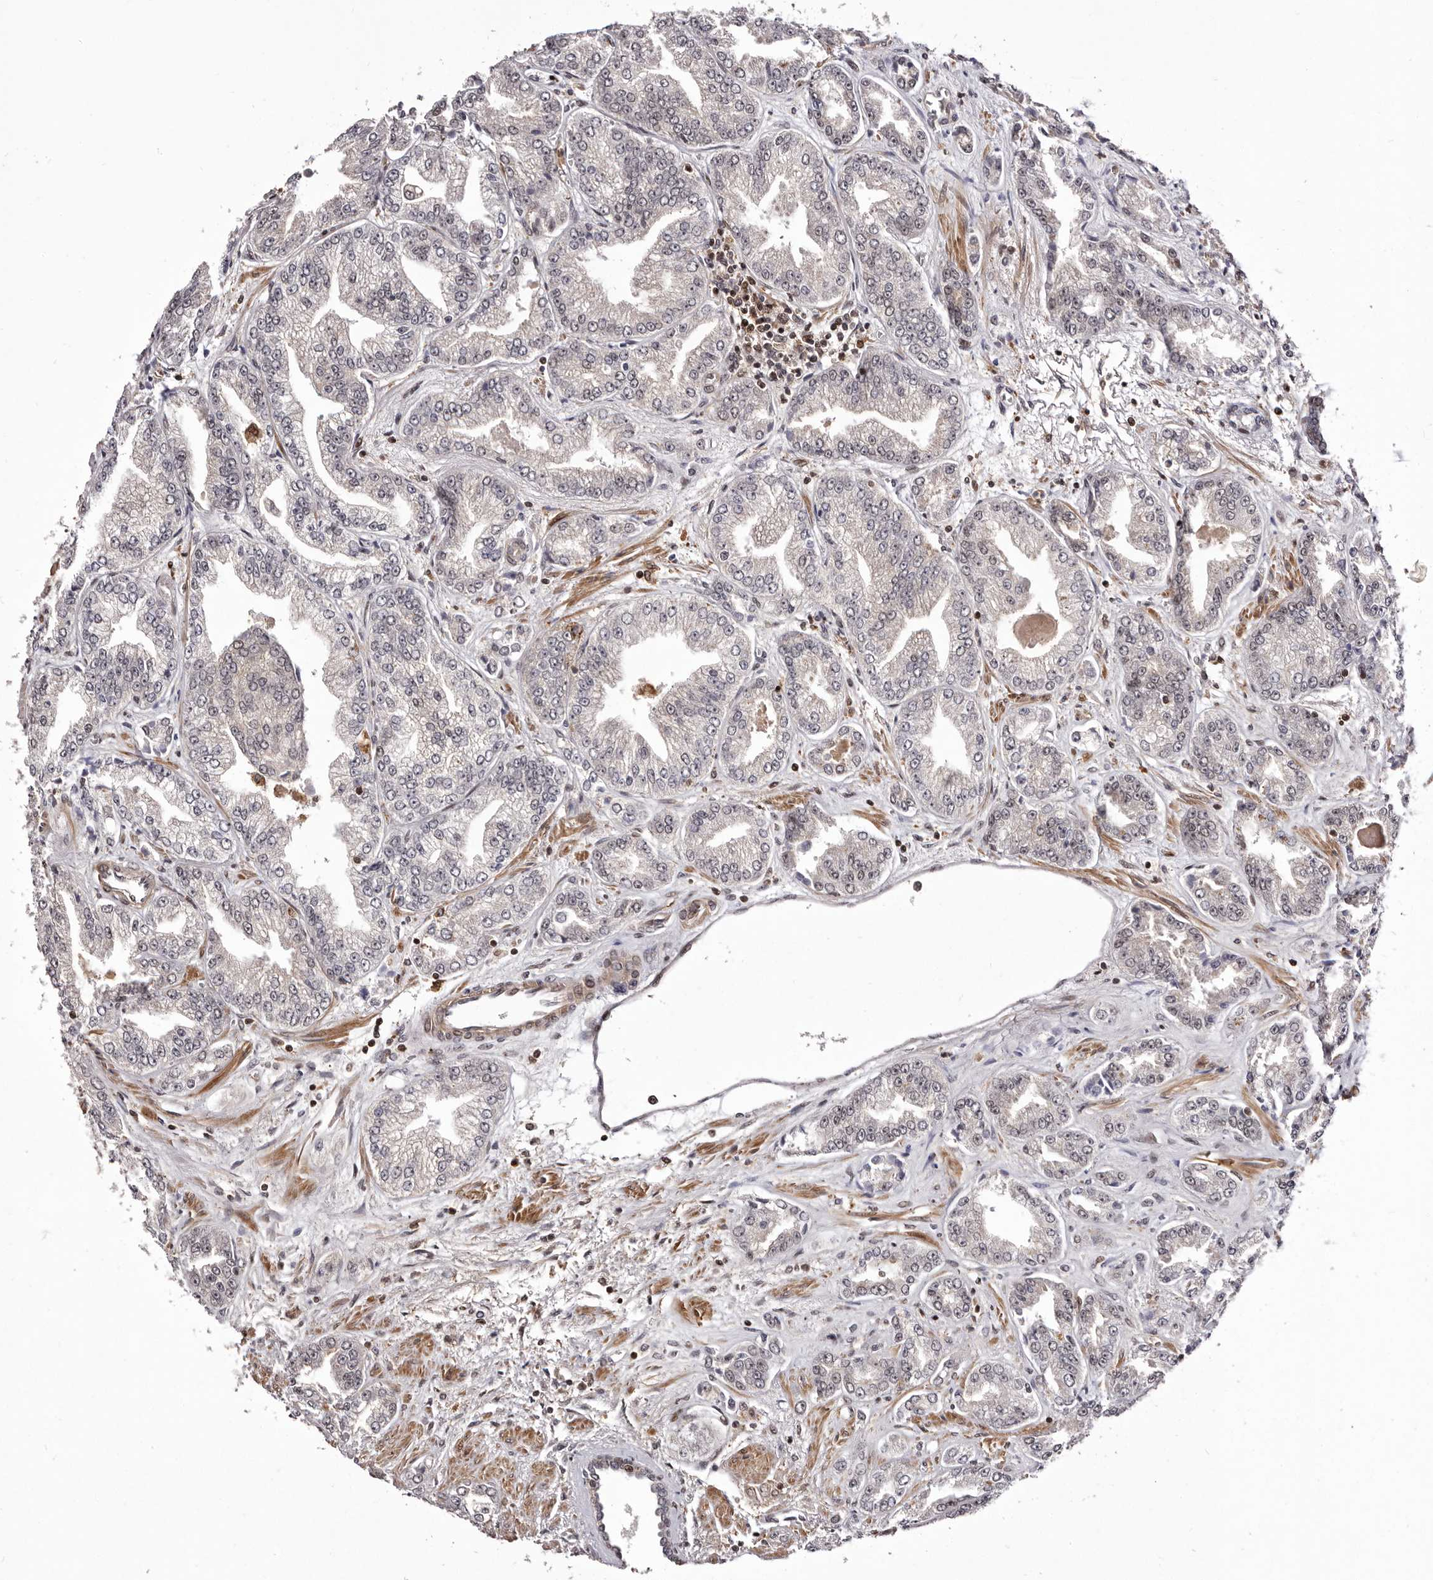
{"staining": {"intensity": "negative", "quantity": "none", "location": "none"}, "tissue": "prostate cancer", "cell_type": "Tumor cells", "image_type": "cancer", "snomed": [{"axis": "morphology", "description": "Adenocarcinoma, High grade"}, {"axis": "topography", "description": "Prostate"}], "caption": "This image is of prostate cancer stained with immunohistochemistry to label a protein in brown with the nuclei are counter-stained blue. There is no staining in tumor cells.", "gene": "FBXO5", "patient": {"sex": "male", "age": 71}}